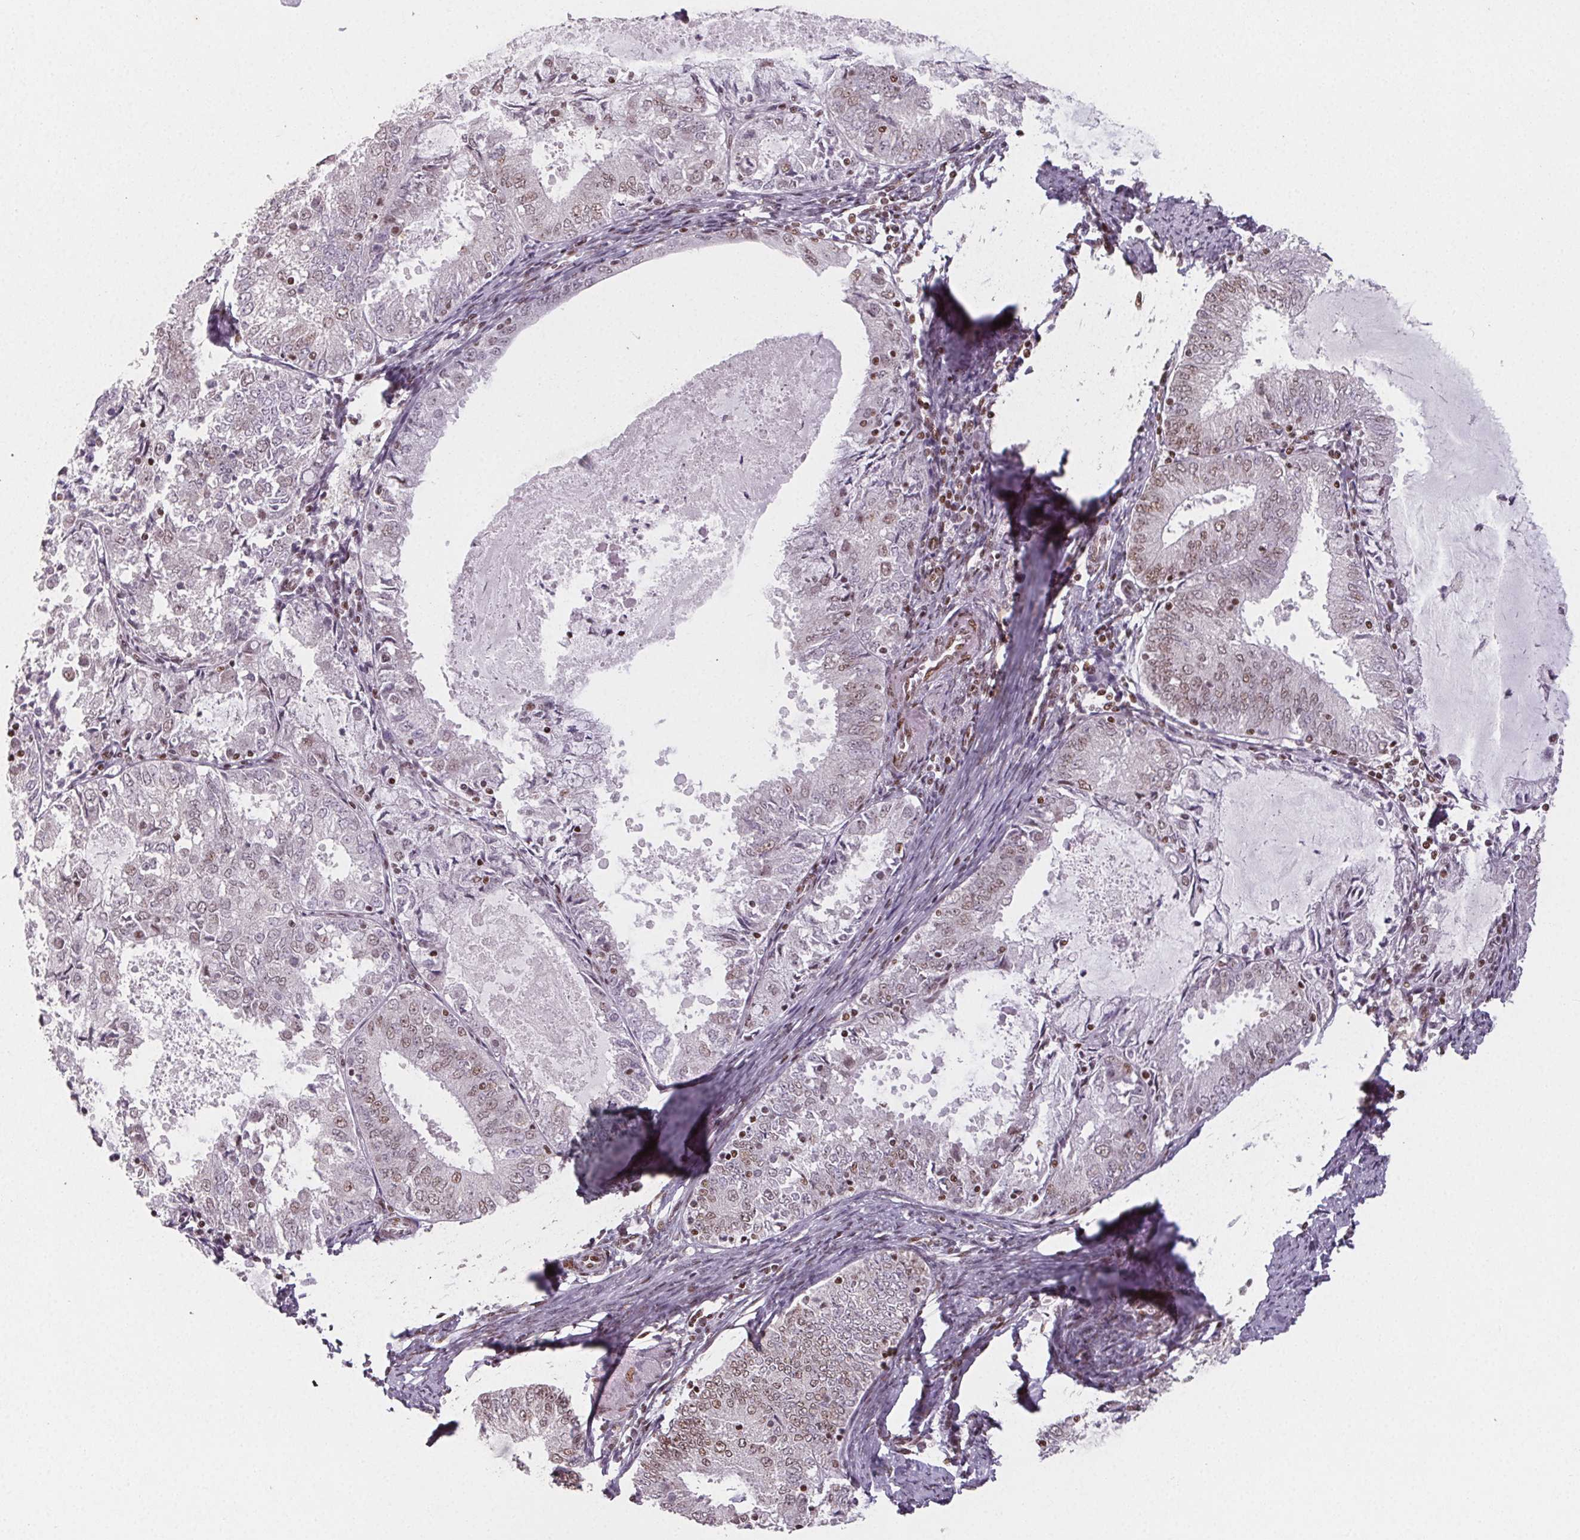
{"staining": {"intensity": "weak", "quantity": ">75%", "location": "nuclear"}, "tissue": "endometrial cancer", "cell_type": "Tumor cells", "image_type": "cancer", "snomed": [{"axis": "morphology", "description": "Adenocarcinoma, NOS"}, {"axis": "topography", "description": "Endometrium"}], "caption": "Human endometrial cancer (adenocarcinoma) stained for a protein (brown) exhibits weak nuclear positive expression in approximately >75% of tumor cells.", "gene": "KMT2A", "patient": {"sex": "female", "age": 57}}